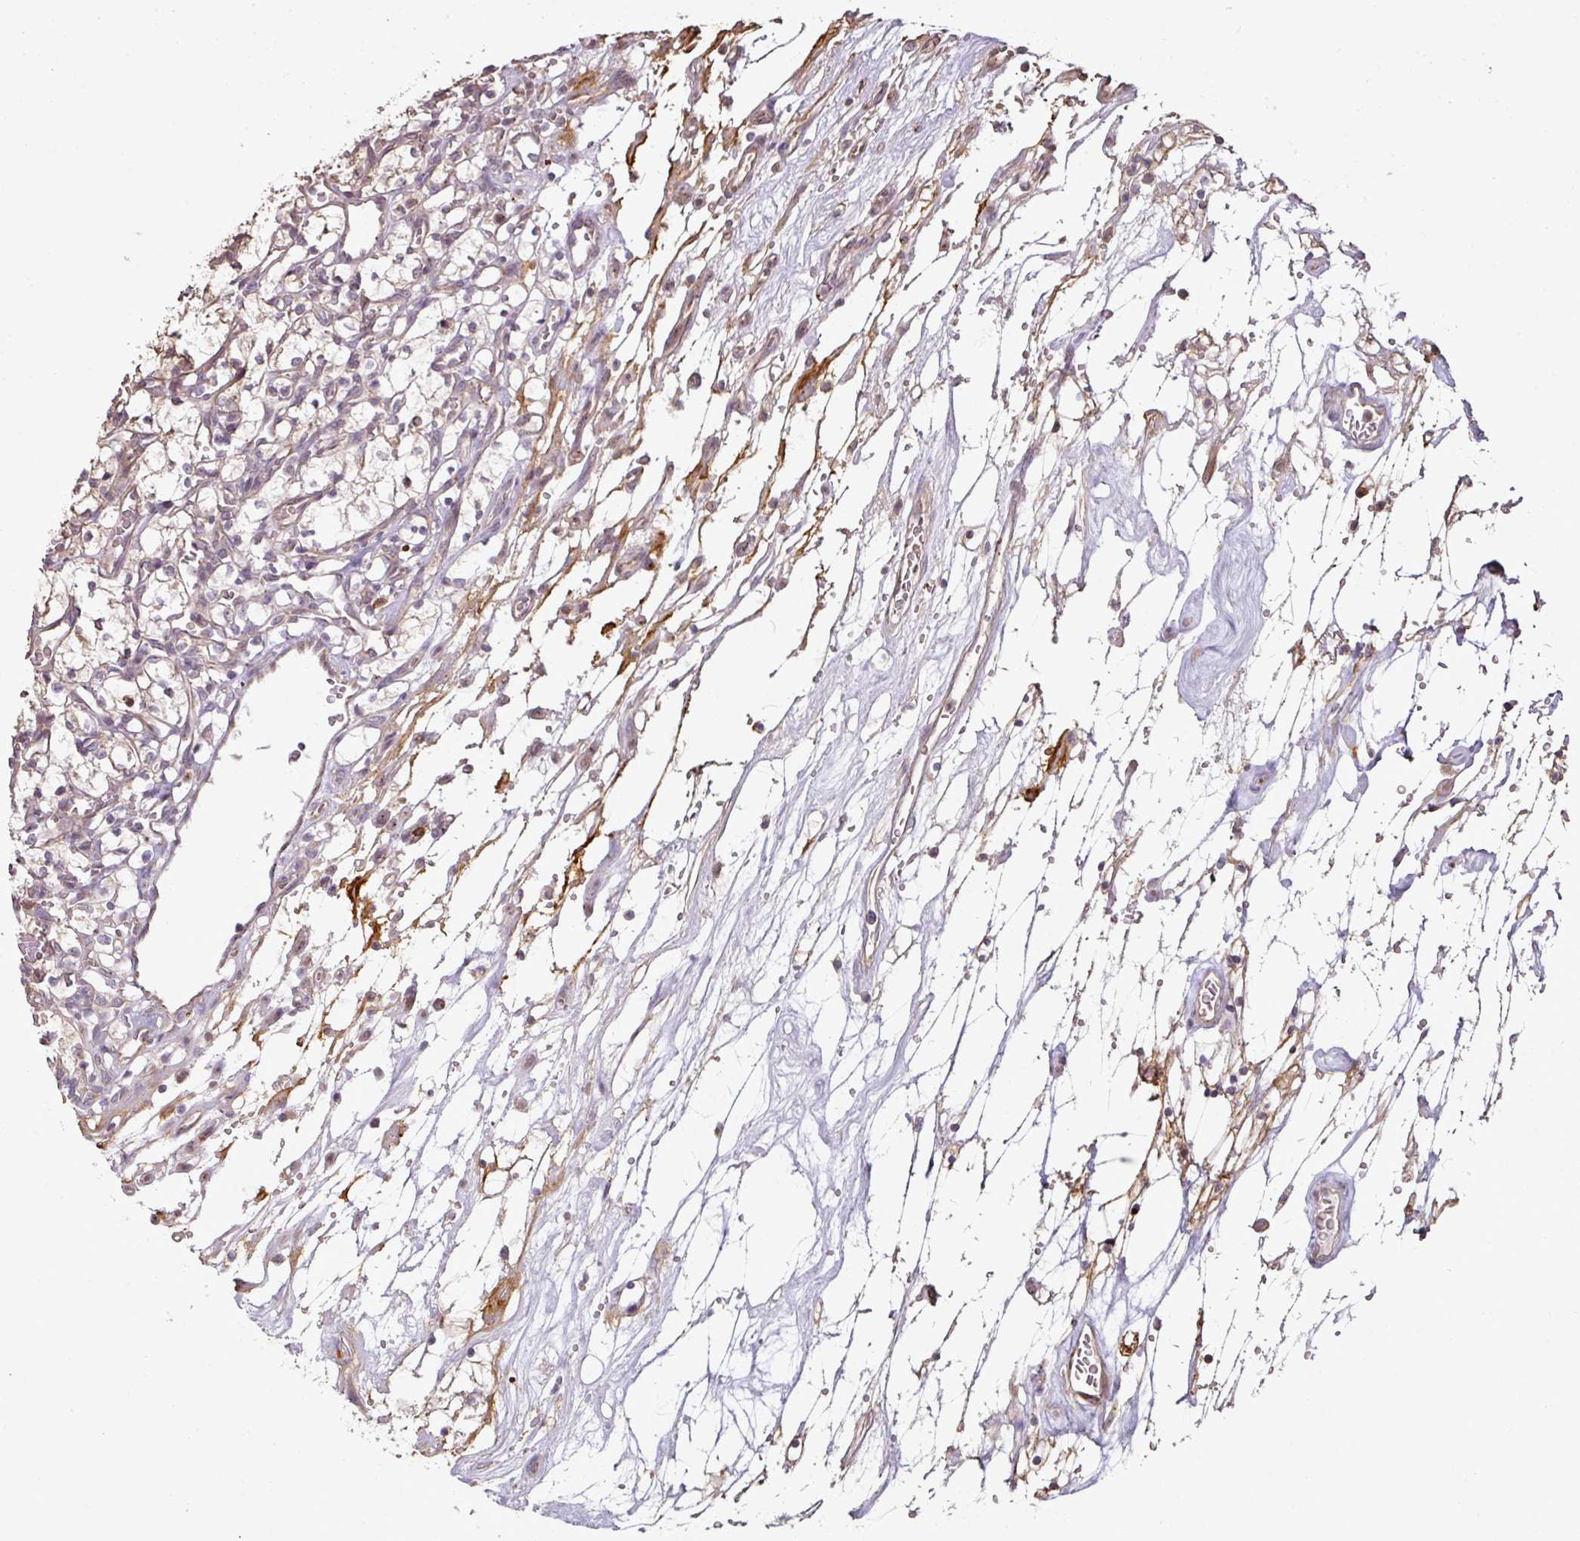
{"staining": {"intensity": "negative", "quantity": "none", "location": "none"}, "tissue": "renal cancer", "cell_type": "Tumor cells", "image_type": "cancer", "snomed": [{"axis": "morphology", "description": "Adenocarcinoma, NOS"}, {"axis": "topography", "description": "Kidney"}], "caption": "Renal adenocarcinoma stained for a protein using immunohistochemistry displays no expression tumor cells.", "gene": "CXCR5", "patient": {"sex": "female", "age": 69}}